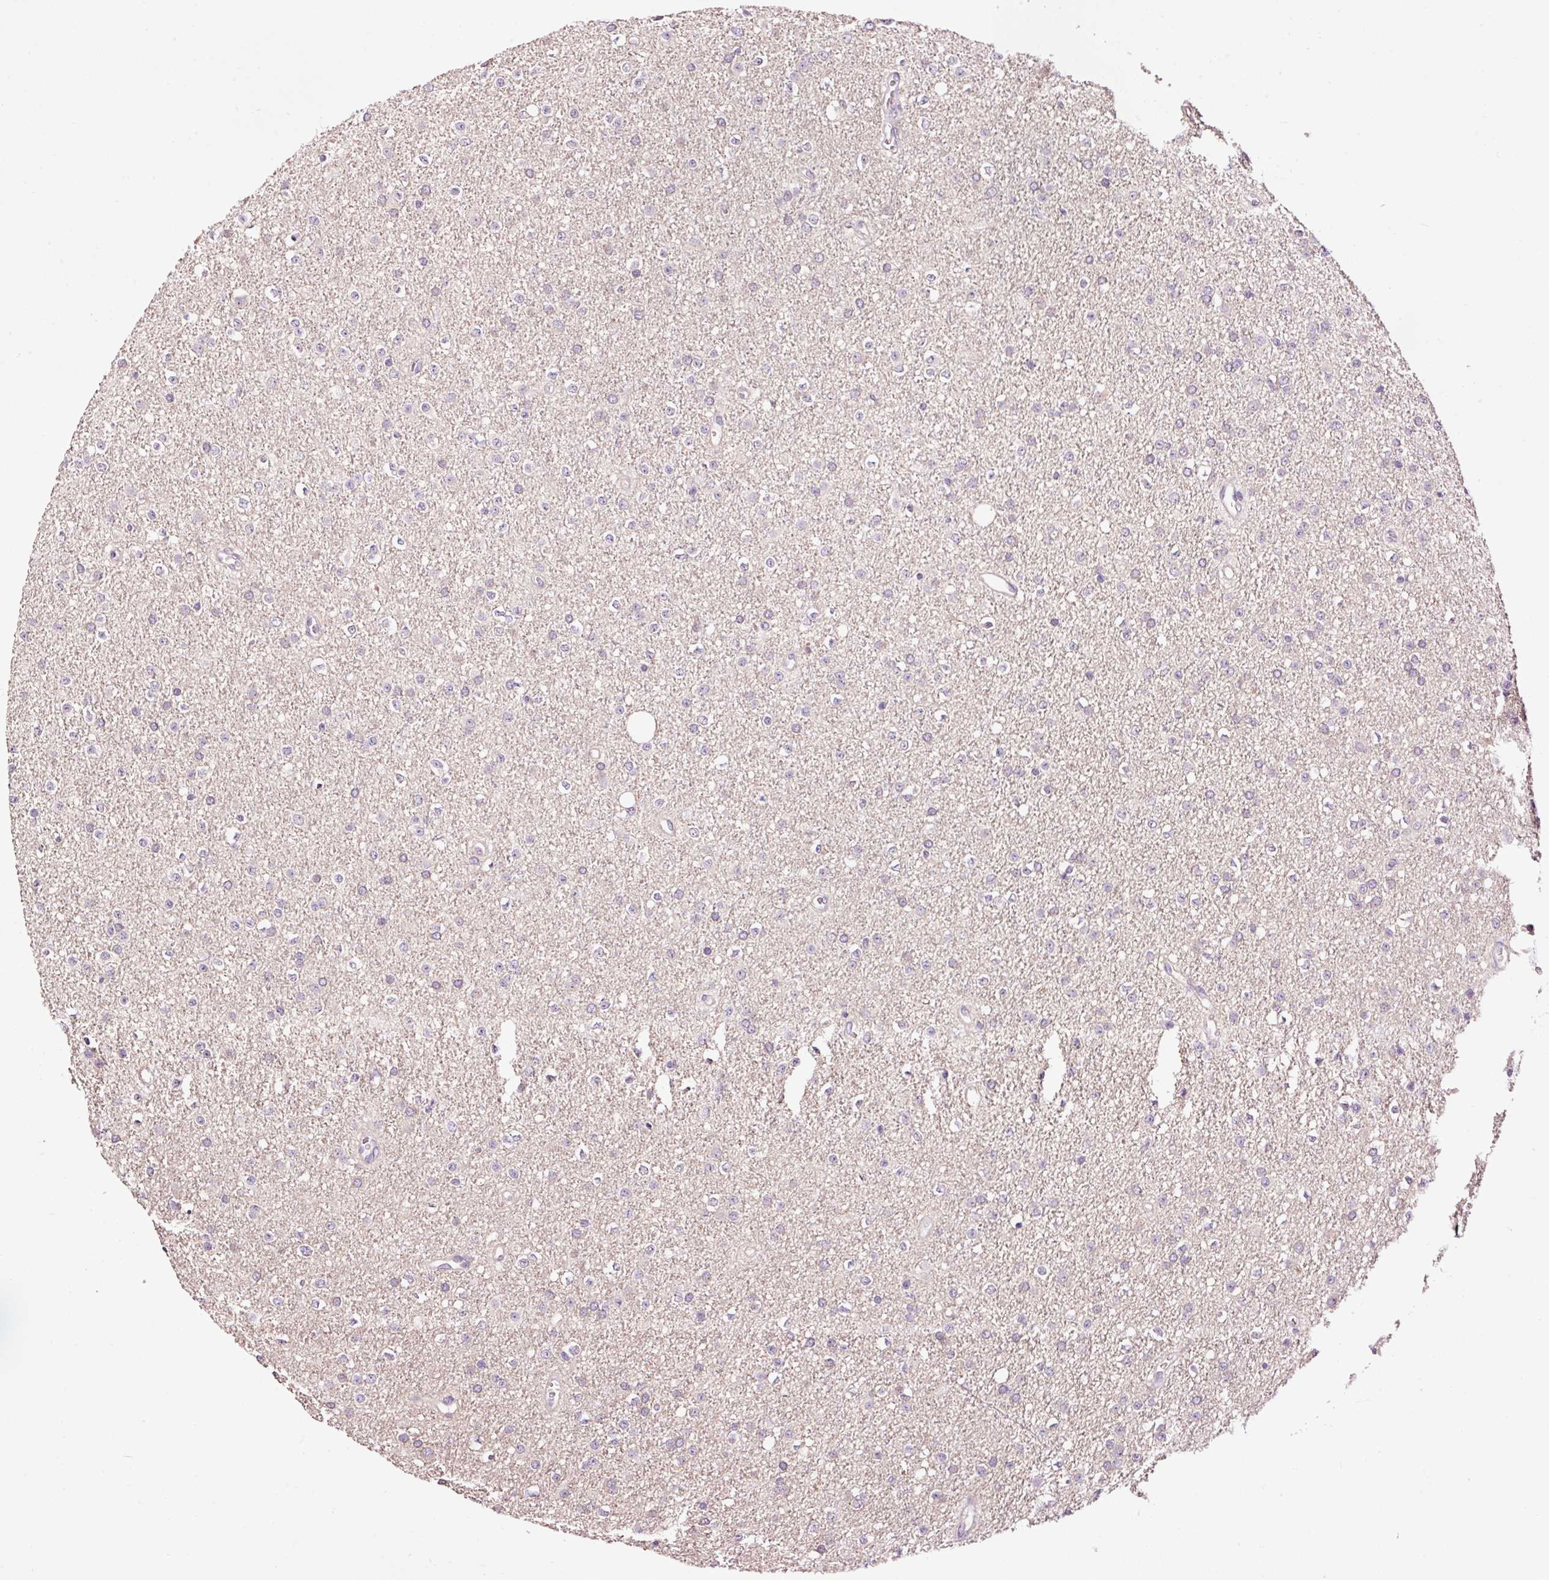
{"staining": {"intensity": "negative", "quantity": "none", "location": "none"}, "tissue": "glioma", "cell_type": "Tumor cells", "image_type": "cancer", "snomed": [{"axis": "morphology", "description": "Glioma, malignant, Low grade"}, {"axis": "topography", "description": "Brain"}], "caption": "Glioma was stained to show a protein in brown. There is no significant positivity in tumor cells.", "gene": "UTP14A", "patient": {"sex": "female", "age": 34}}